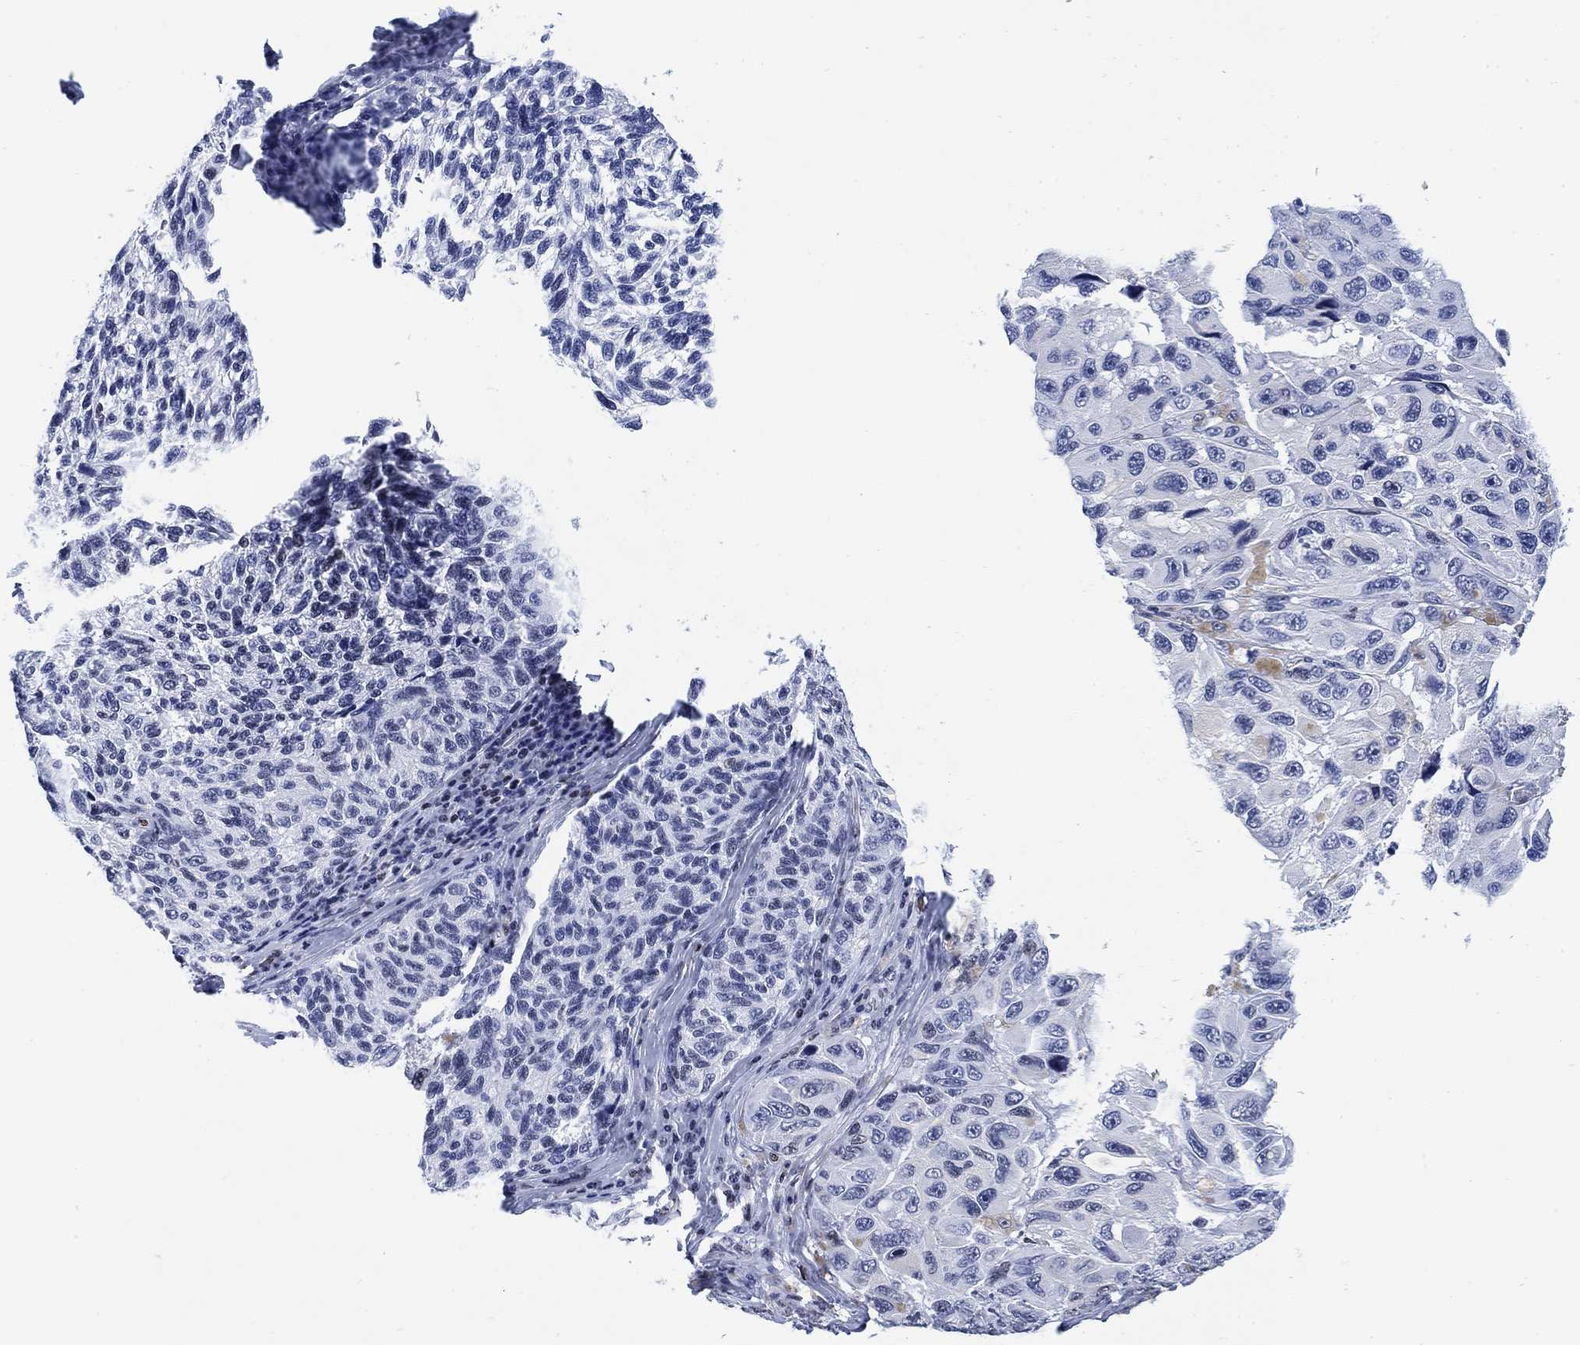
{"staining": {"intensity": "negative", "quantity": "none", "location": "none"}, "tissue": "melanoma", "cell_type": "Tumor cells", "image_type": "cancer", "snomed": [{"axis": "morphology", "description": "Malignant melanoma, NOS"}, {"axis": "topography", "description": "Skin"}], "caption": "IHC histopathology image of human melanoma stained for a protein (brown), which reveals no positivity in tumor cells.", "gene": "H1-10", "patient": {"sex": "female", "age": 73}}